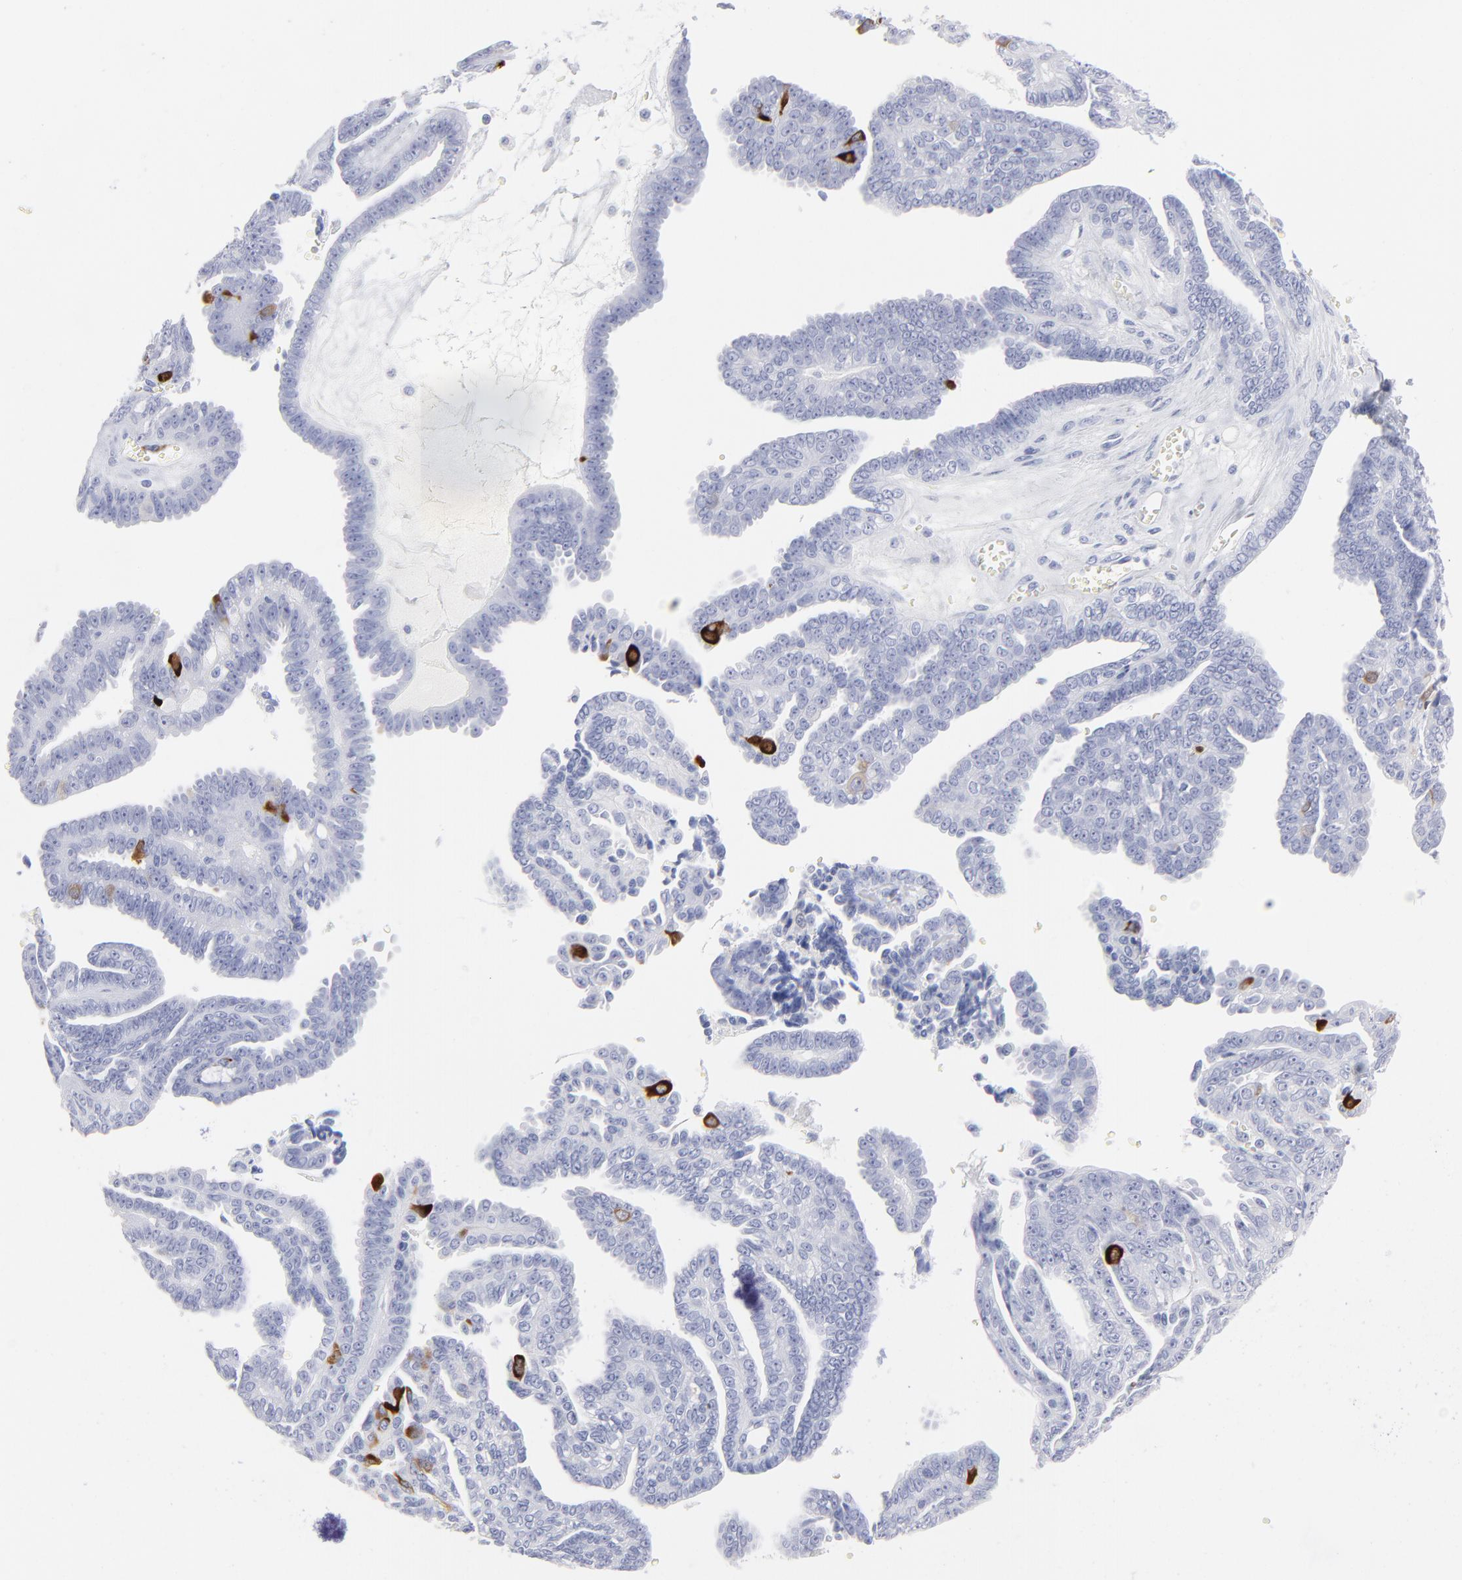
{"staining": {"intensity": "strong", "quantity": "<25%", "location": "cytoplasmic/membranous"}, "tissue": "ovarian cancer", "cell_type": "Tumor cells", "image_type": "cancer", "snomed": [{"axis": "morphology", "description": "Cystadenocarcinoma, serous, NOS"}, {"axis": "topography", "description": "Ovary"}], "caption": "Ovarian cancer was stained to show a protein in brown. There is medium levels of strong cytoplasmic/membranous staining in approximately <25% of tumor cells. (DAB (3,3'-diaminobenzidine) IHC, brown staining for protein, blue staining for nuclei).", "gene": "CCNB1", "patient": {"sex": "female", "age": 71}}